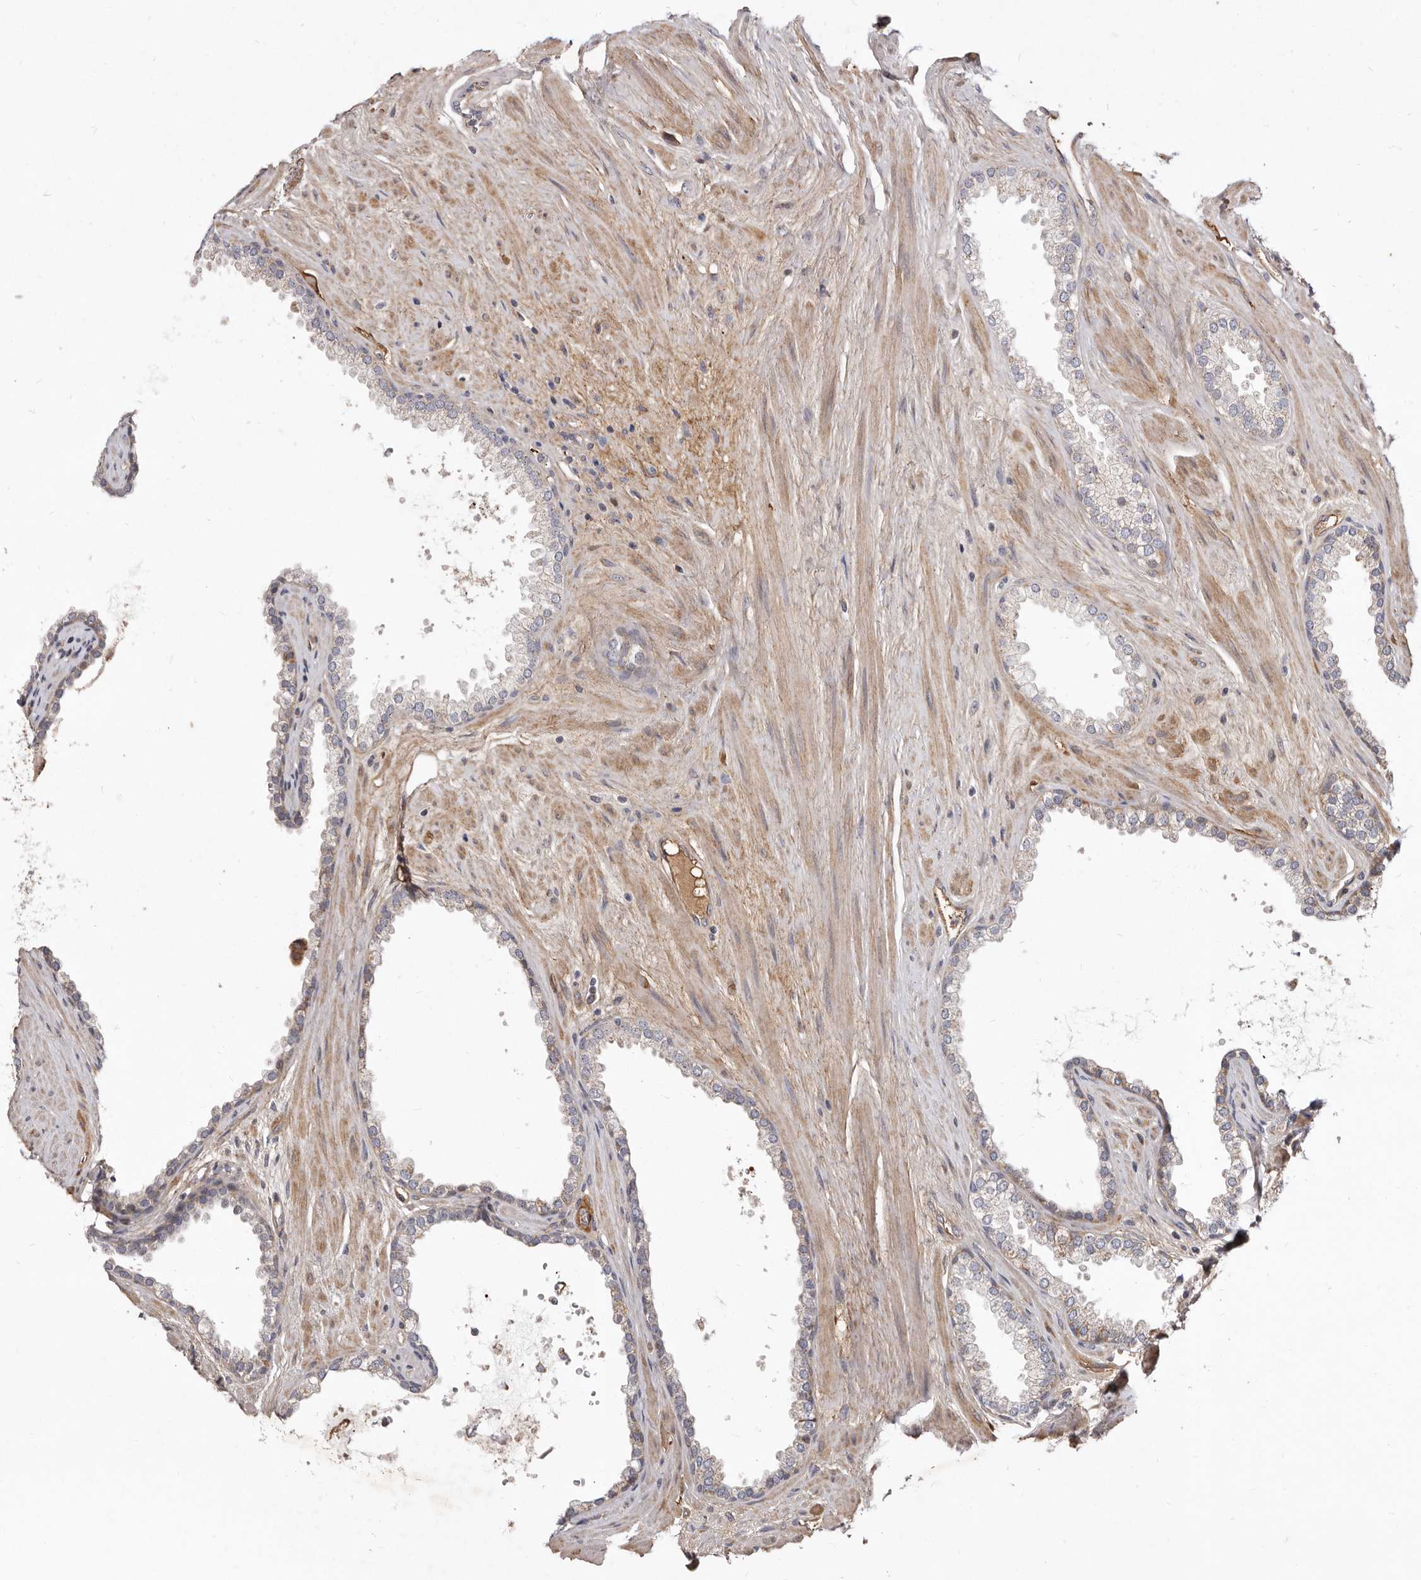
{"staining": {"intensity": "moderate", "quantity": "25%-75%", "location": "cytoplasmic/membranous"}, "tissue": "prostate cancer", "cell_type": "Tumor cells", "image_type": "cancer", "snomed": [{"axis": "morphology", "description": "Adenocarcinoma, Low grade"}, {"axis": "topography", "description": "Prostate"}], "caption": "A high-resolution micrograph shows immunohistochemistry staining of prostate low-grade adenocarcinoma, which displays moderate cytoplasmic/membranous expression in about 25%-75% of tumor cells.", "gene": "NUBPL", "patient": {"sex": "male", "age": 62}}